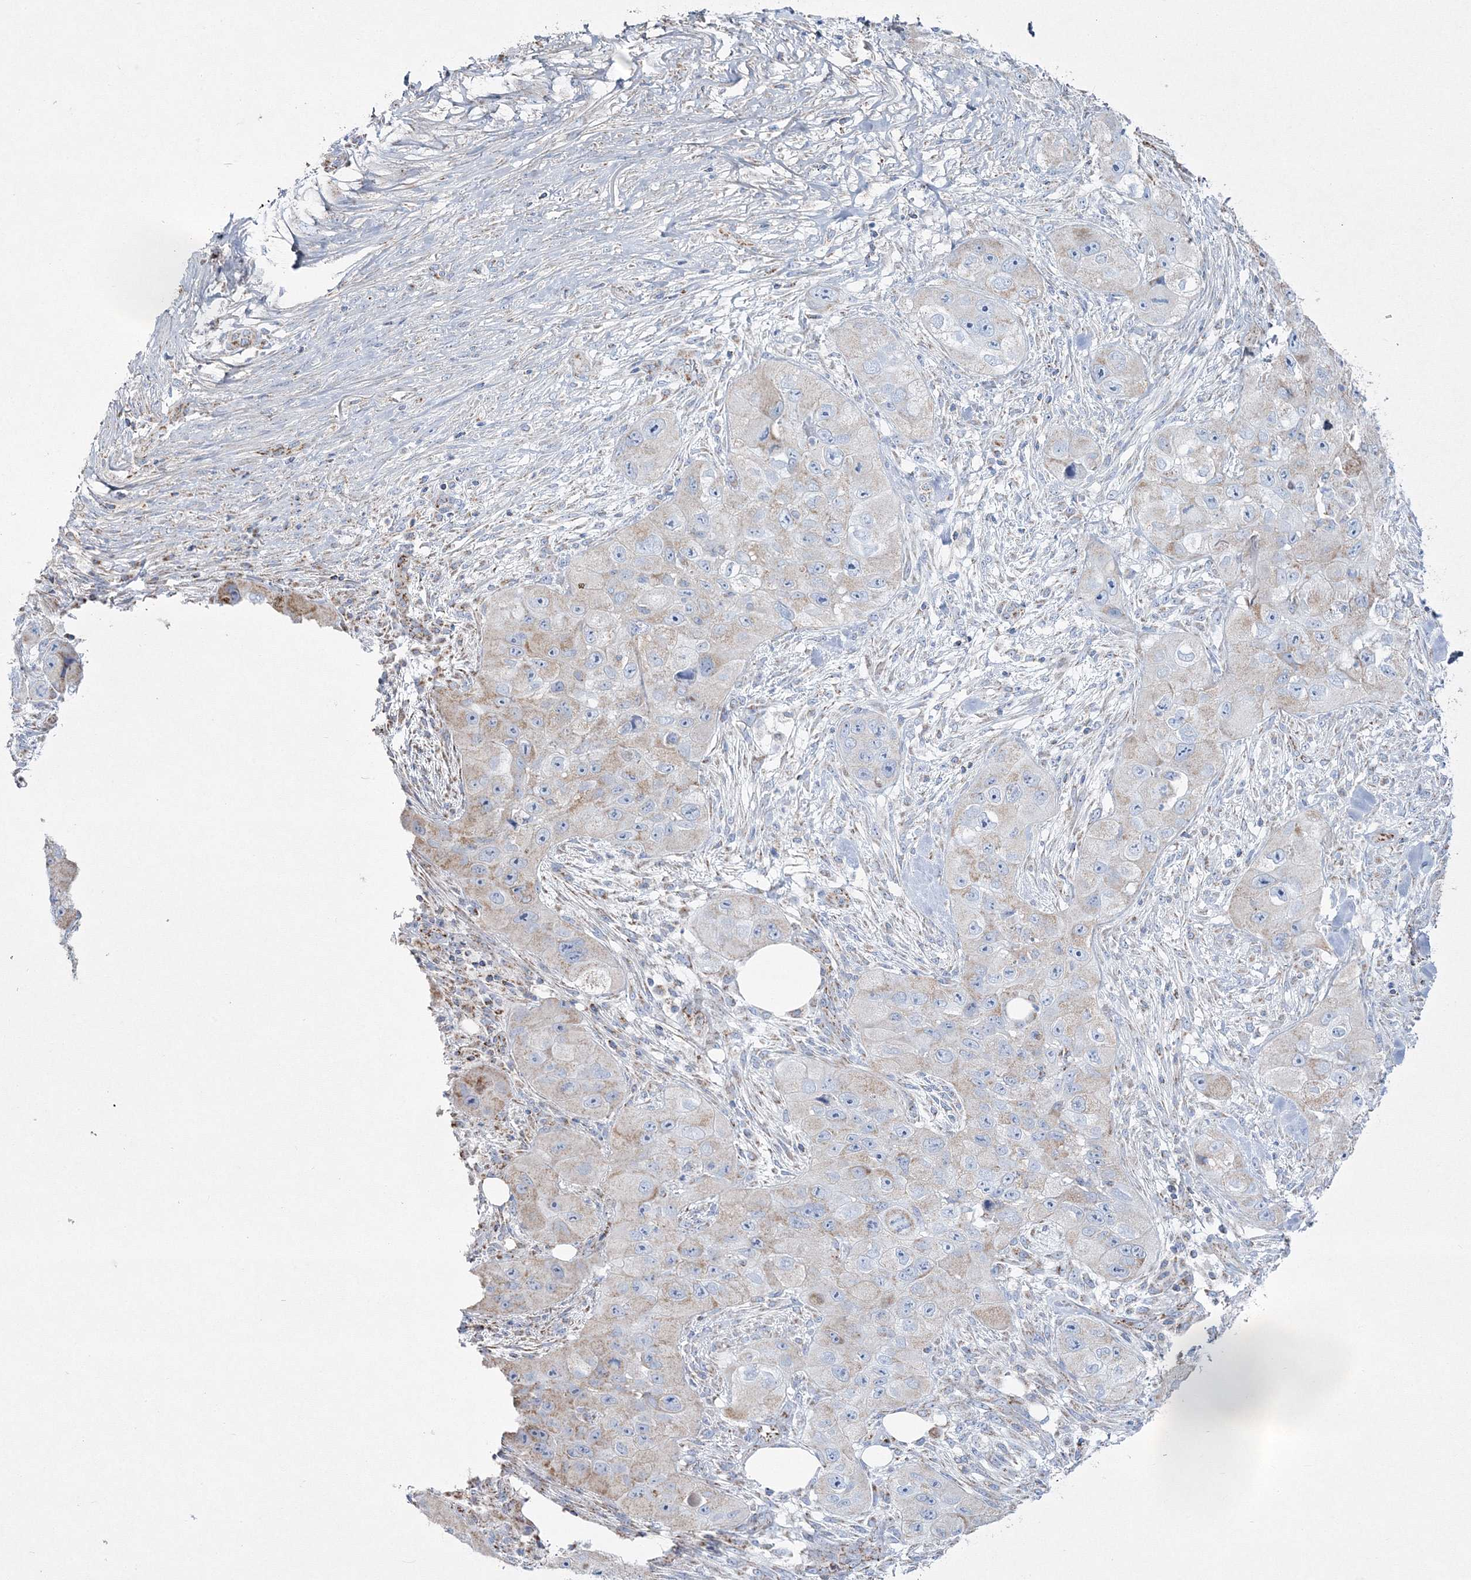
{"staining": {"intensity": "weak", "quantity": "<25%", "location": "cytoplasmic/membranous"}, "tissue": "skin cancer", "cell_type": "Tumor cells", "image_type": "cancer", "snomed": [{"axis": "morphology", "description": "Squamous cell carcinoma, NOS"}, {"axis": "topography", "description": "Skin"}, {"axis": "topography", "description": "Subcutis"}], "caption": "Immunohistochemistry photomicrograph of skin cancer stained for a protein (brown), which reveals no positivity in tumor cells. (IHC, brightfield microscopy, high magnification).", "gene": "HIBCH", "patient": {"sex": "male", "age": 73}}